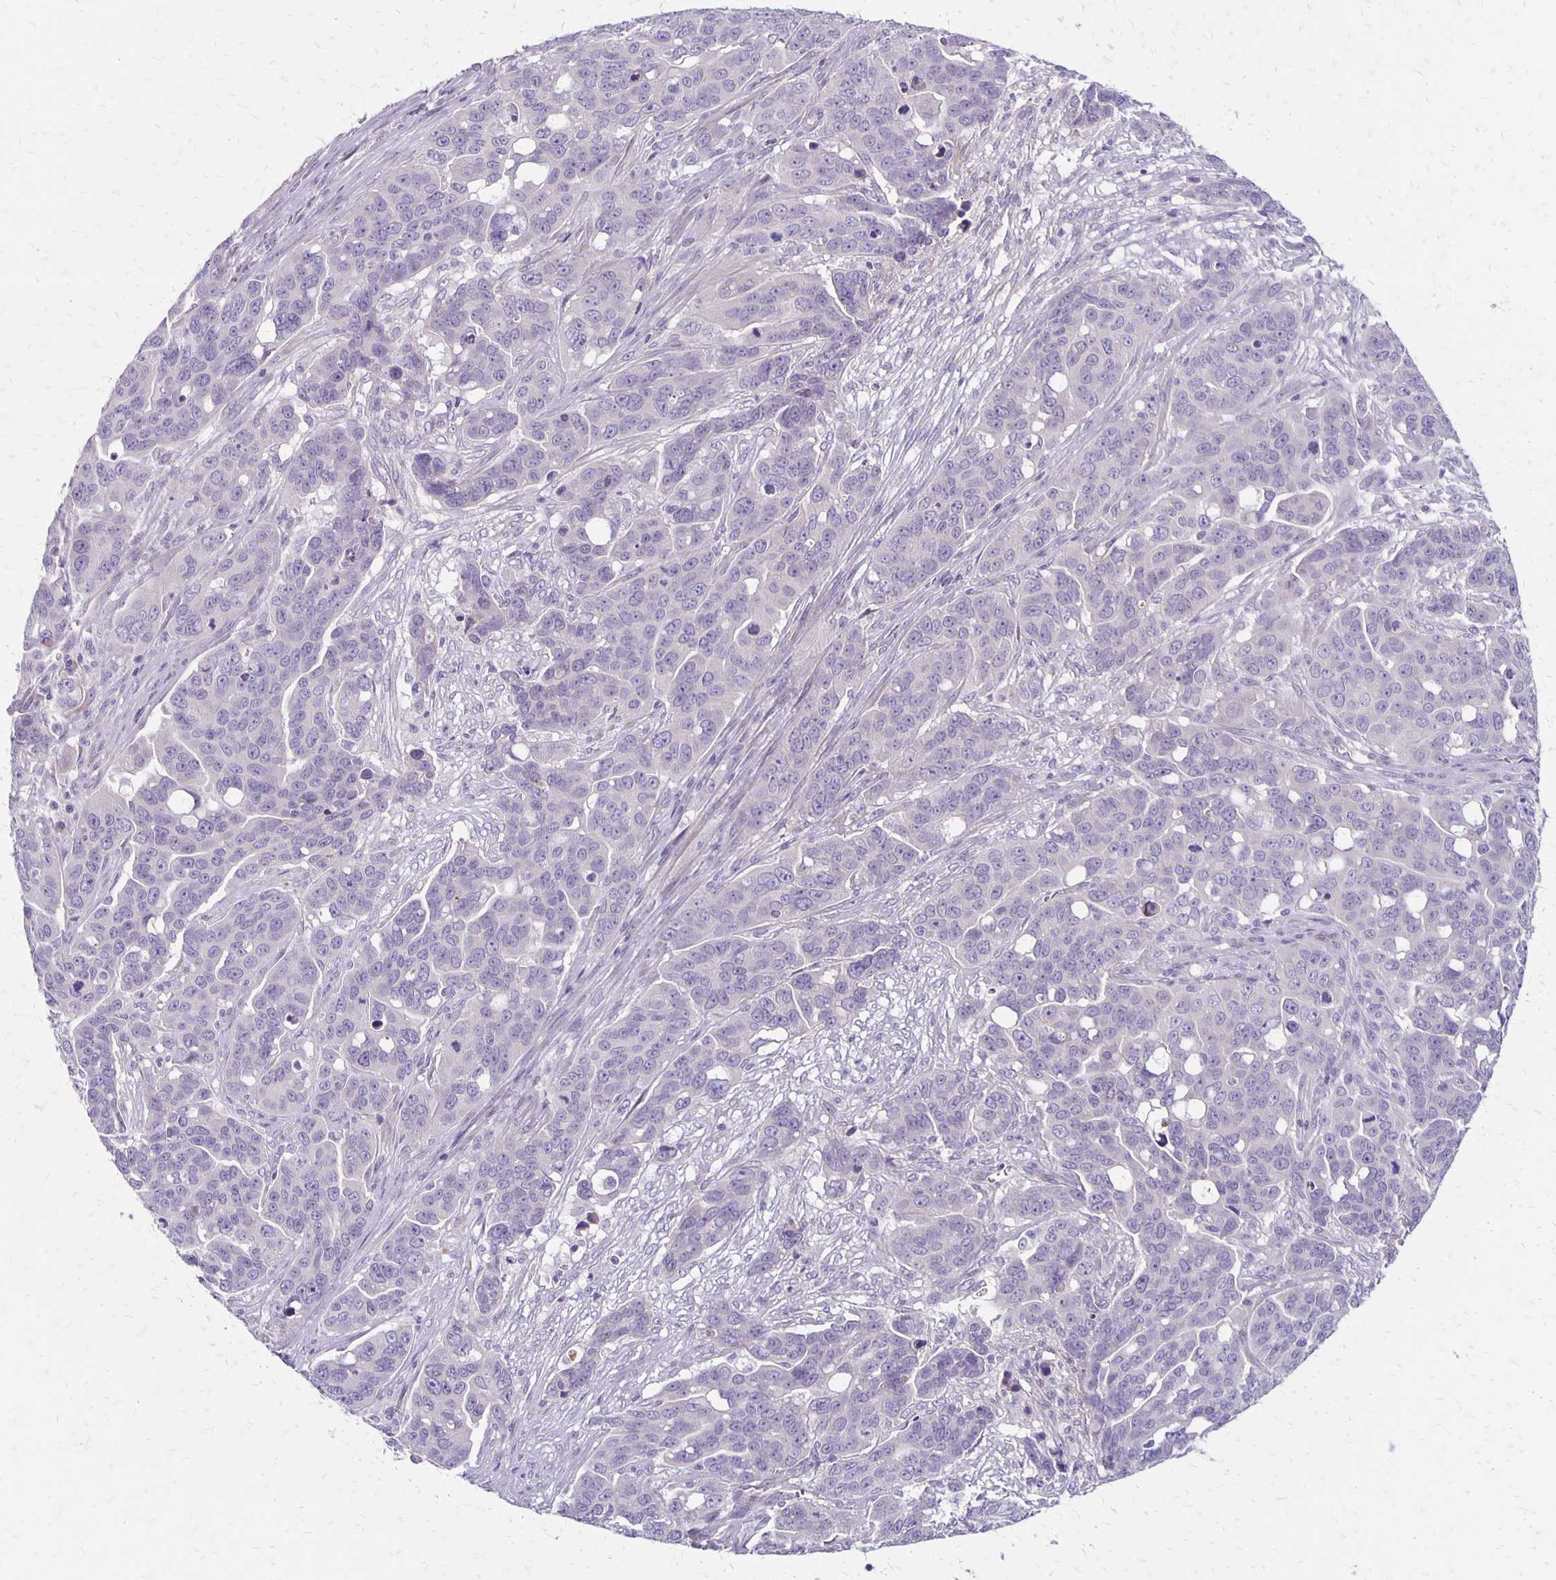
{"staining": {"intensity": "negative", "quantity": "none", "location": "none"}, "tissue": "ovarian cancer", "cell_type": "Tumor cells", "image_type": "cancer", "snomed": [{"axis": "morphology", "description": "Carcinoma, endometroid"}, {"axis": "topography", "description": "Ovary"}], "caption": "An immunohistochemistry (IHC) micrograph of ovarian cancer is shown. There is no staining in tumor cells of ovarian cancer.", "gene": "HOMER1", "patient": {"sex": "female", "age": 78}}